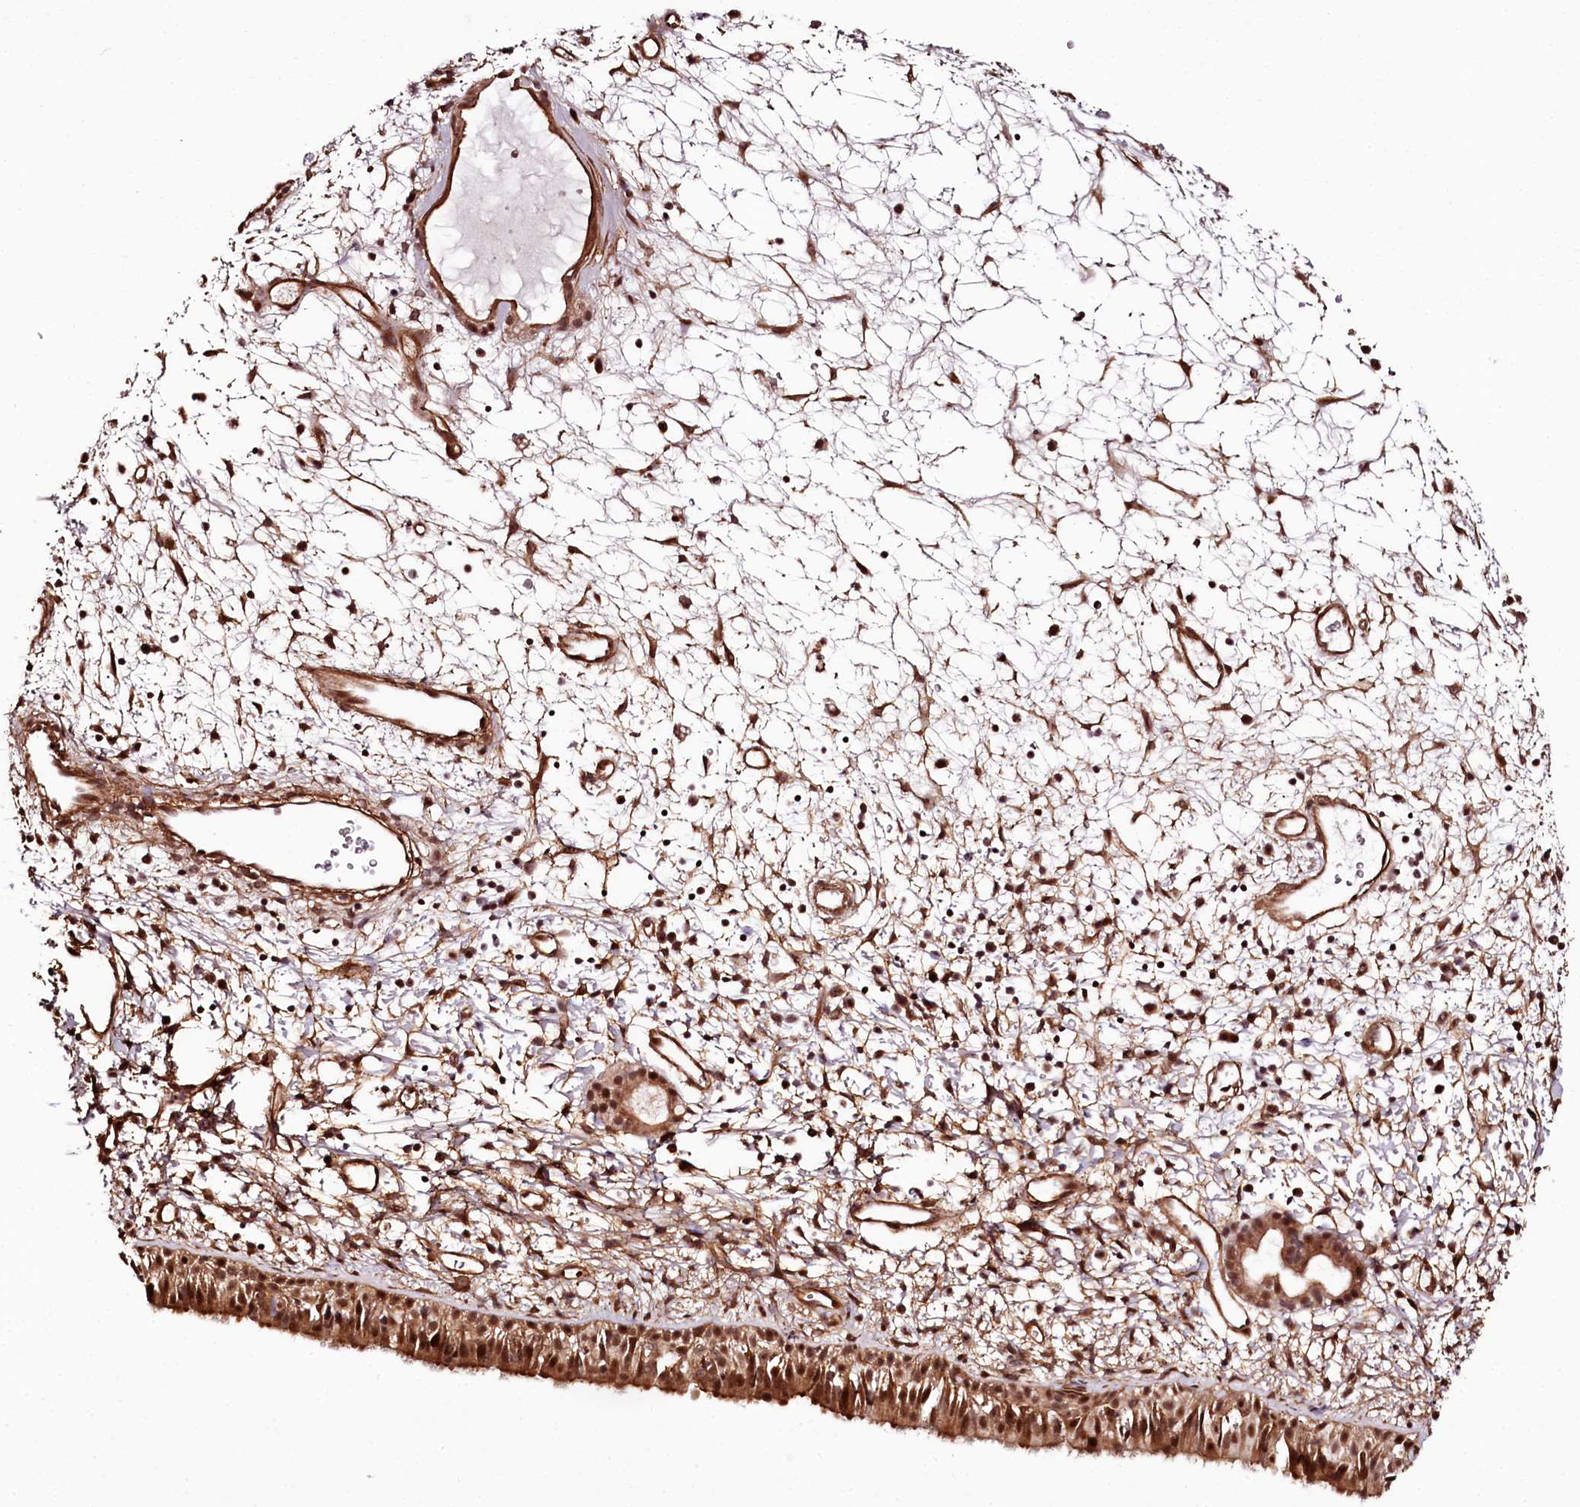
{"staining": {"intensity": "strong", "quantity": ">75%", "location": "cytoplasmic/membranous,nuclear"}, "tissue": "nasopharynx", "cell_type": "Respiratory epithelial cells", "image_type": "normal", "snomed": [{"axis": "morphology", "description": "Normal tissue, NOS"}, {"axis": "topography", "description": "Nasopharynx"}], "caption": "Immunohistochemistry image of benign nasopharynx: nasopharynx stained using immunohistochemistry shows high levels of strong protein expression localized specifically in the cytoplasmic/membranous,nuclear of respiratory epithelial cells, appearing as a cytoplasmic/membranous,nuclear brown color.", "gene": "TTC33", "patient": {"sex": "male", "age": 22}}